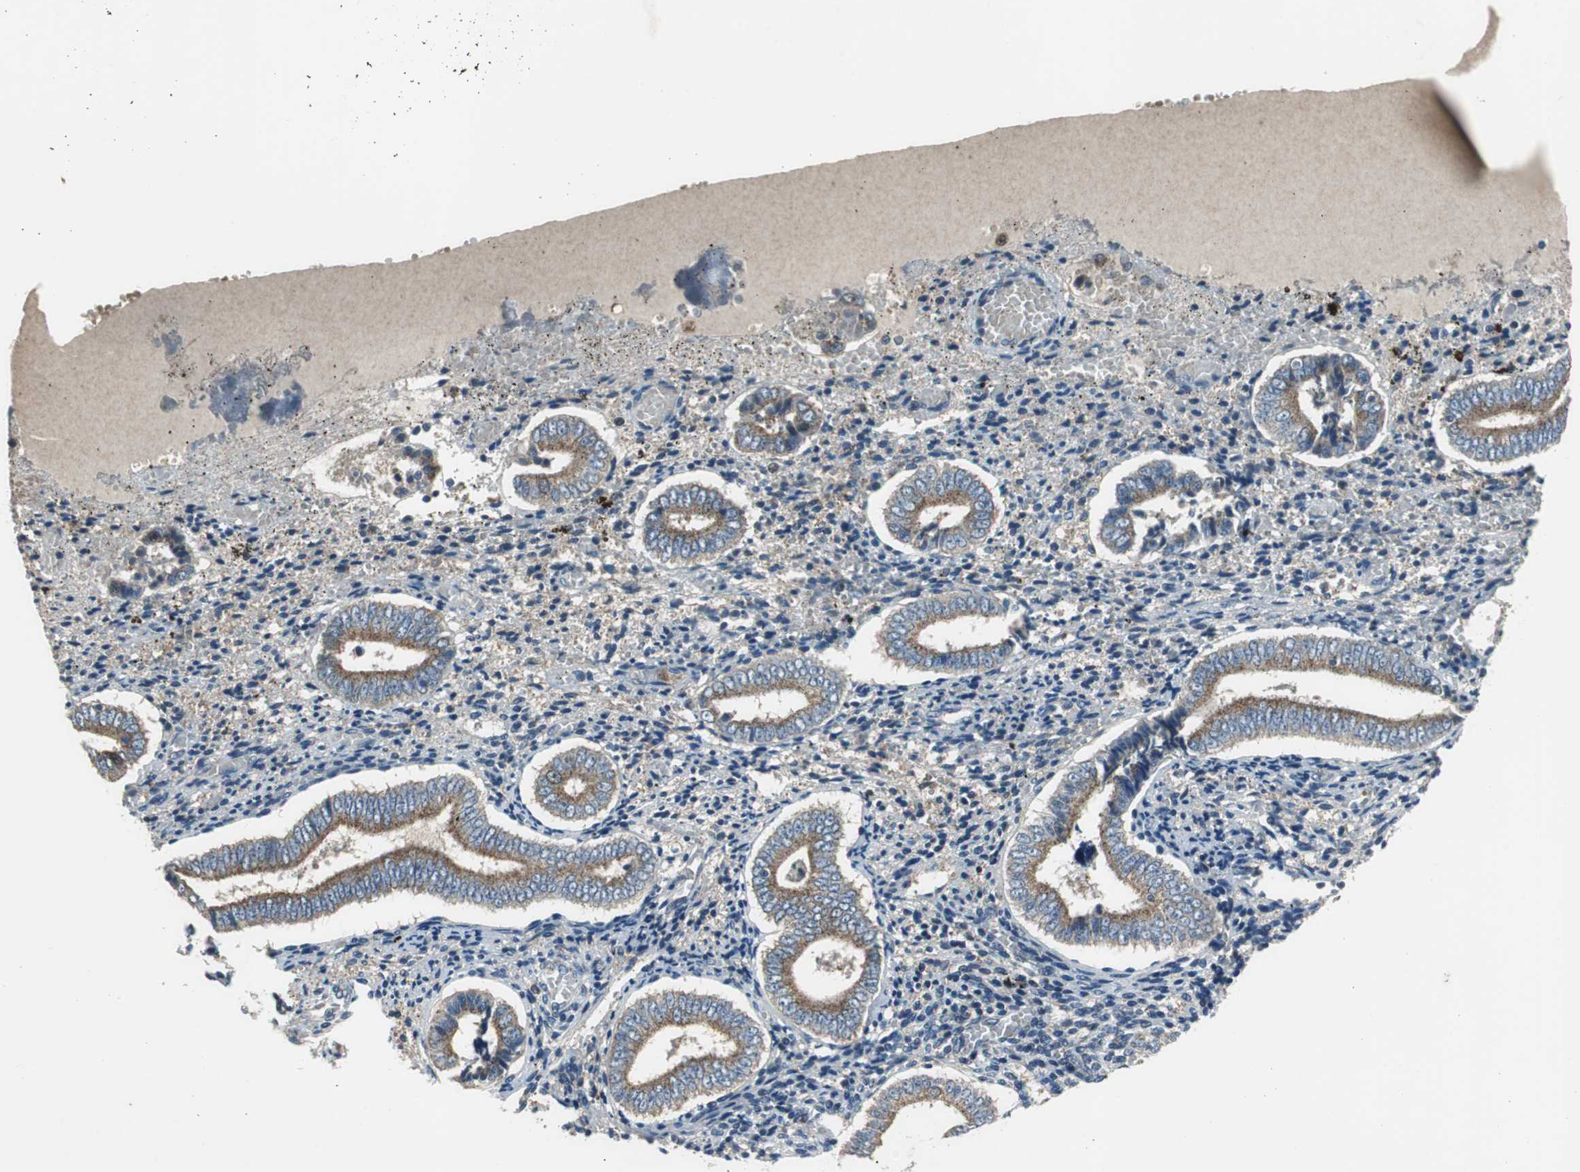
{"staining": {"intensity": "negative", "quantity": "none", "location": "none"}, "tissue": "endometrium", "cell_type": "Cells in endometrial stroma", "image_type": "normal", "snomed": [{"axis": "morphology", "description": "Normal tissue, NOS"}, {"axis": "topography", "description": "Endometrium"}], "caption": "An immunohistochemistry photomicrograph of benign endometrium is shown. There is no staining in cells in endometrial stroma of endometrium. (DAB immunohistochemistry (IHC), high magnification).", "gene": "PI4KB", "patient": {"sex": "female", "age": 42}}